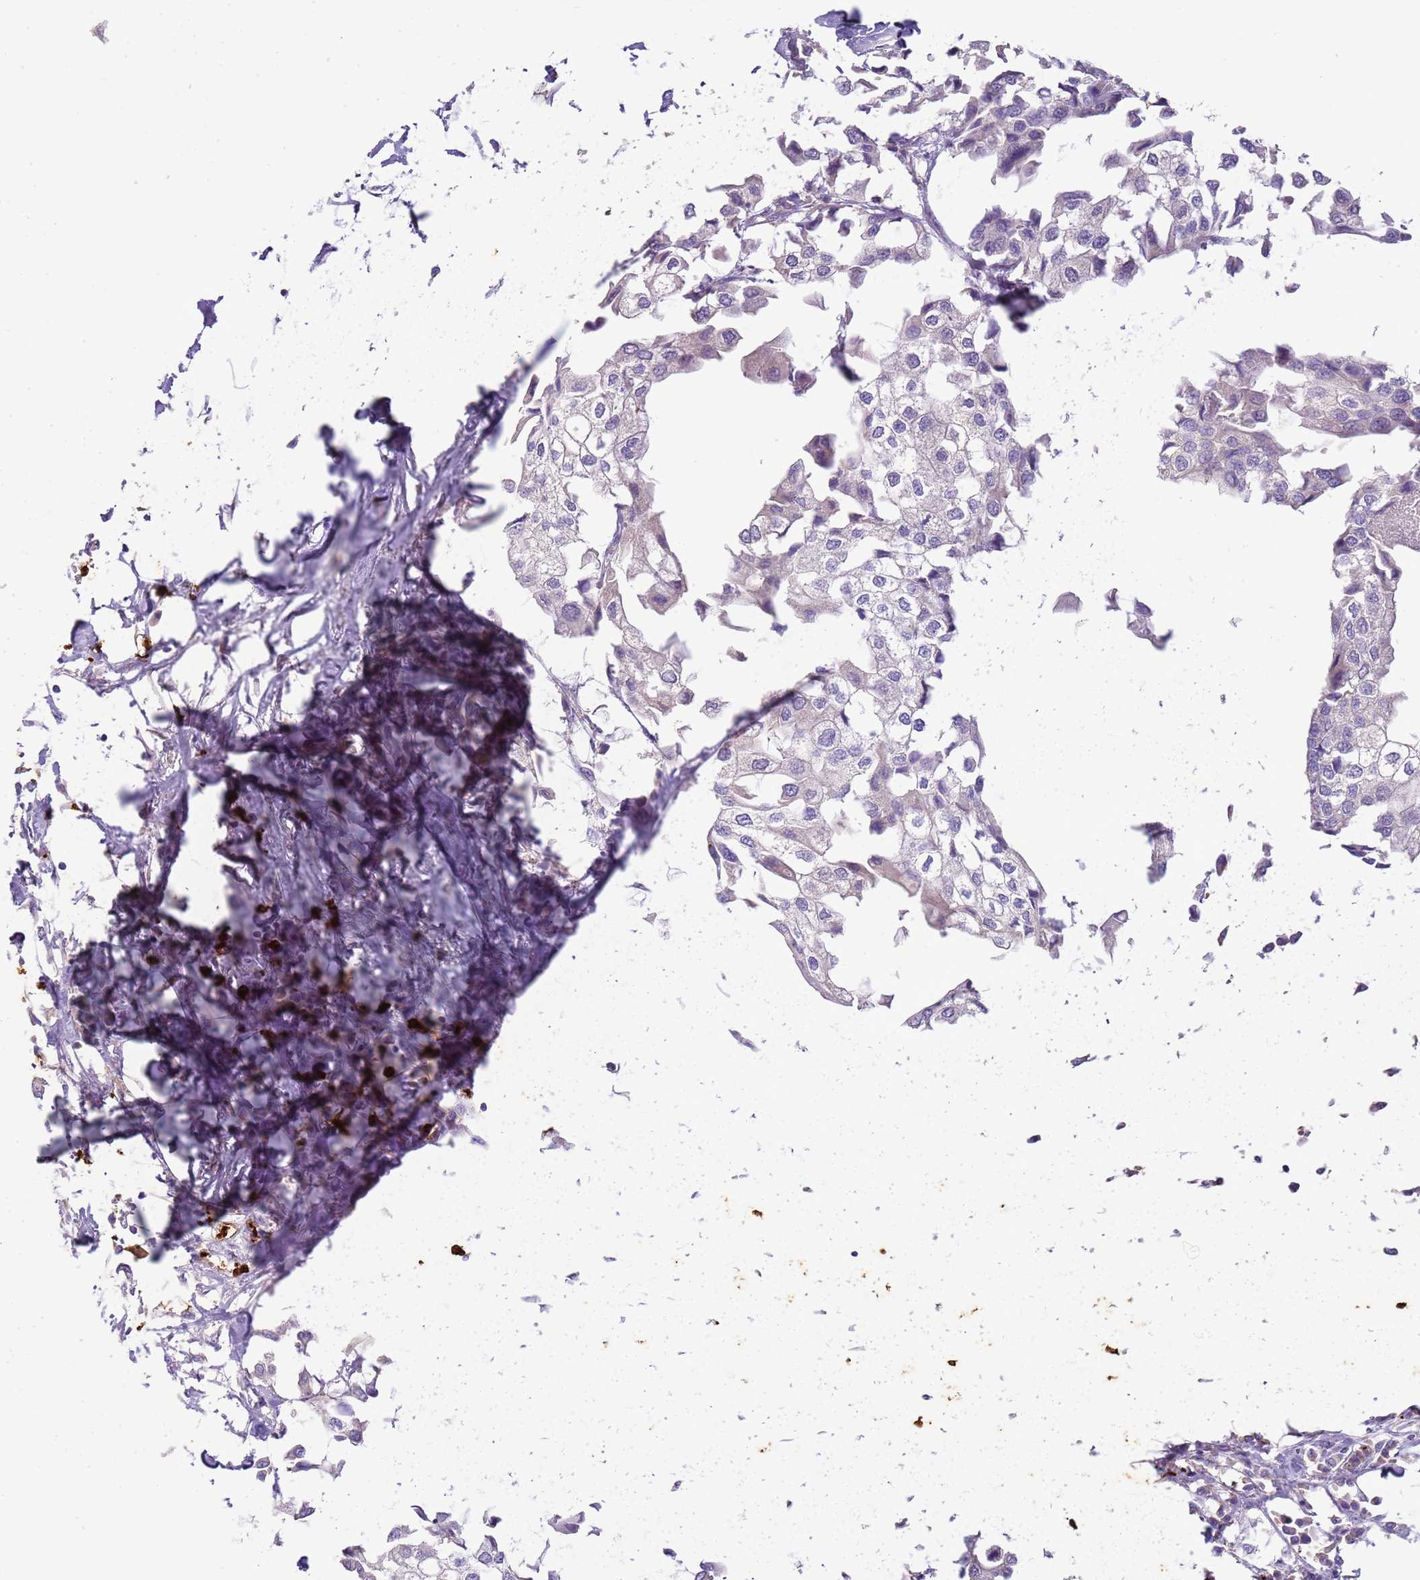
{"staining": {"intensity": "negative", "quantity": "none", "location": "none"}, "tissue": "urothelial cancer", "cell_type": "Tumor cells", "image_type": "cancer", "snomed": [{"axis": "morphology", "description": "Urothelial carcinoma, High grade"}, {"axis": "topography", "description": "Urinary bladder"}], "caption": "Histopathology image shows no protein positivity in tumor cells of high-grade urothelial carcinoma tissue.", "gene": "IL2RG", "patient": {"sex": "male", "age": 64}}